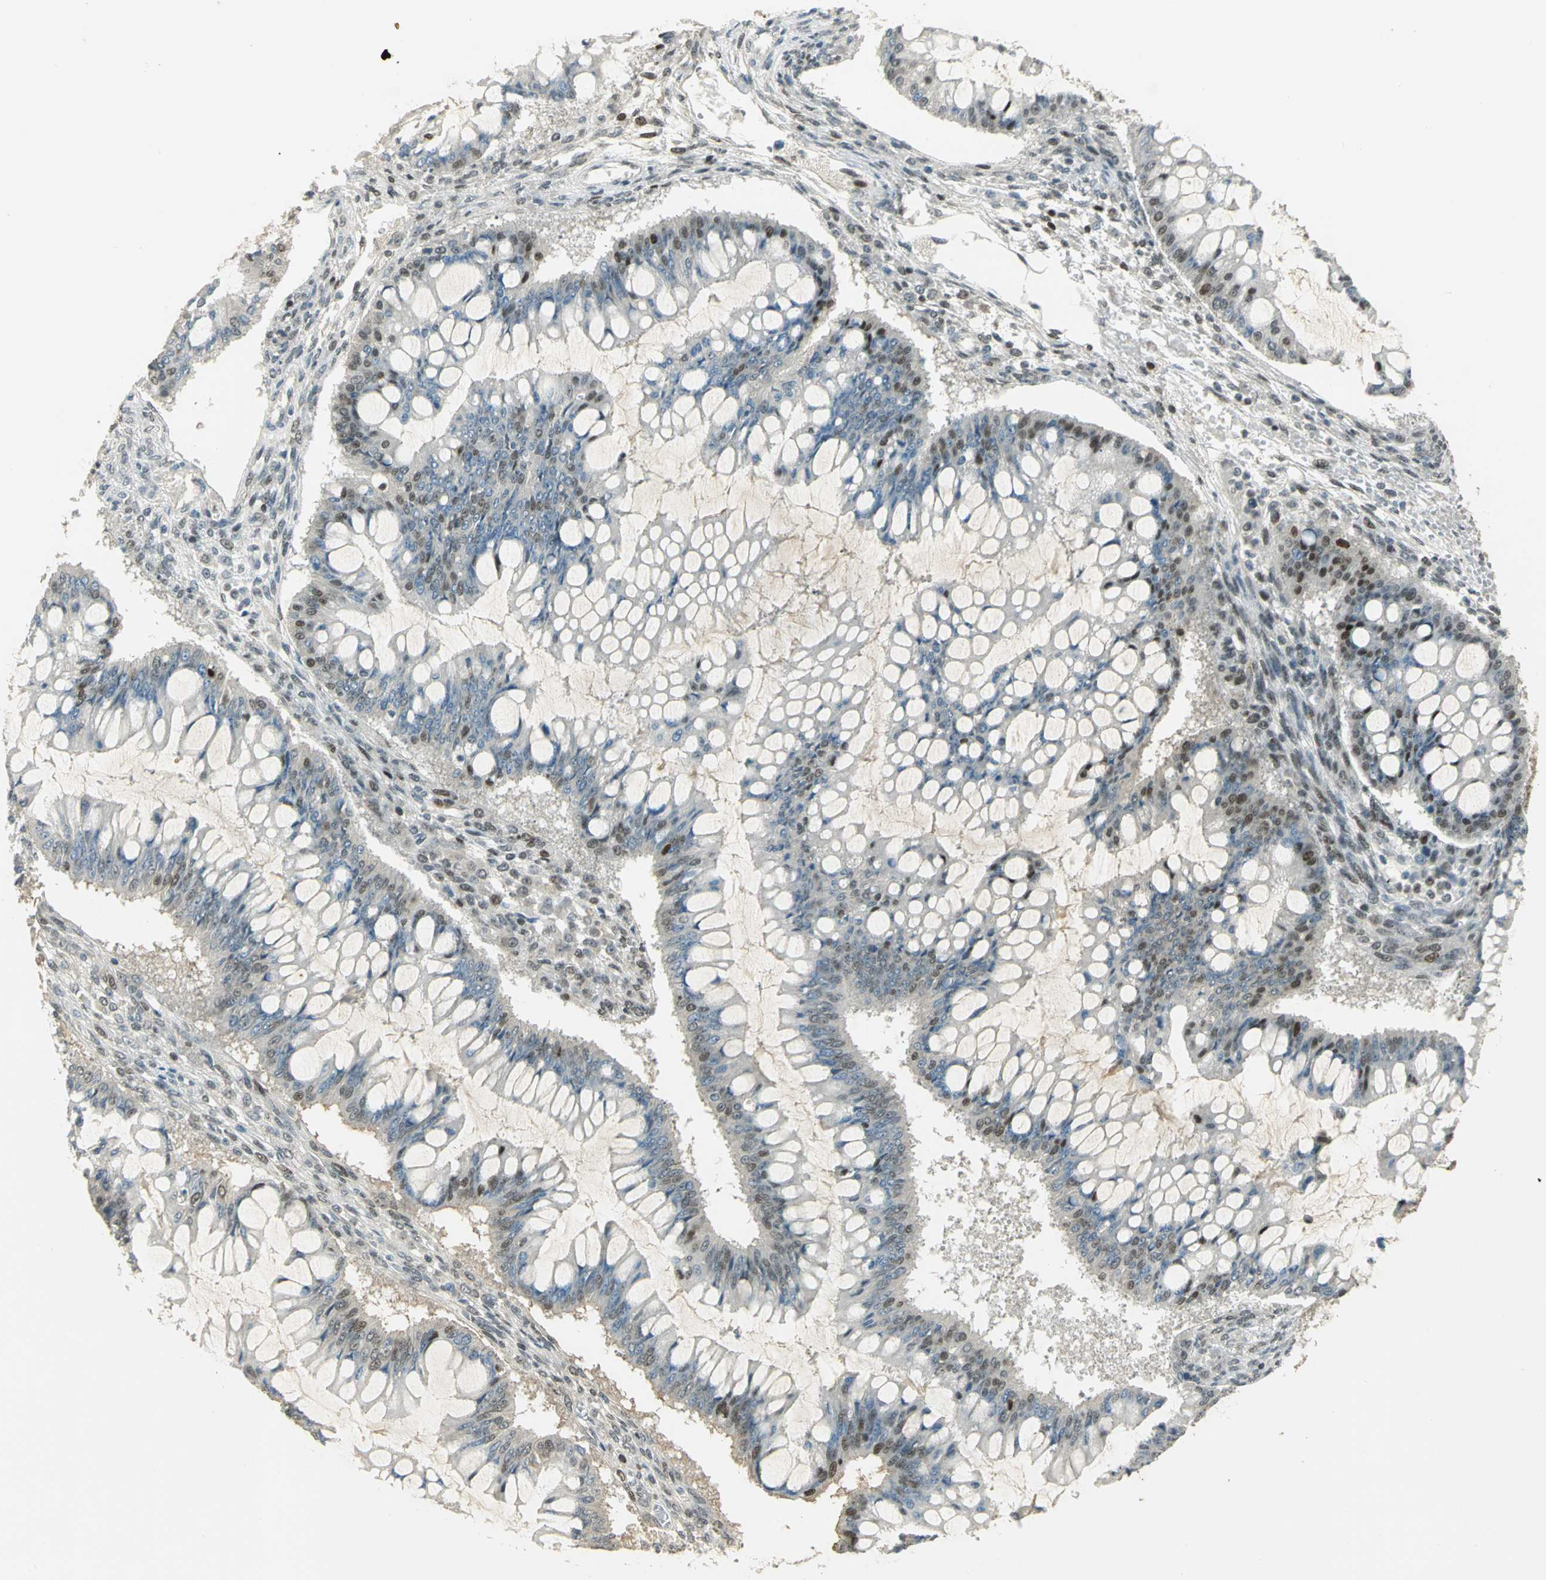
{"staining": {"intensity": "strong", "quantity": "25%-75%", "location": "nuclear"}, "tissue": "ovarian cancer", "cell_type": "Tumor cells", "image_type": "cancer", "snomed": [{"axis": "morphology", "description": "Cystadenocarcinoma, mucinous, NOS"}, {"axis": "topography", "description": "Ovary"}], "caption": "Protein expression analysis of ovarian cancer demonstrates strong nuclear positivity in approximately 25%-75% of tumor cells. (Stains: DAB (3,3'-diaminobenzidine) in brown, nuclei in blue, Microscopy: brightfield microscopy at high magnification).", "gene": "AK6", "patient": {"sex": "female", "age": 73}}